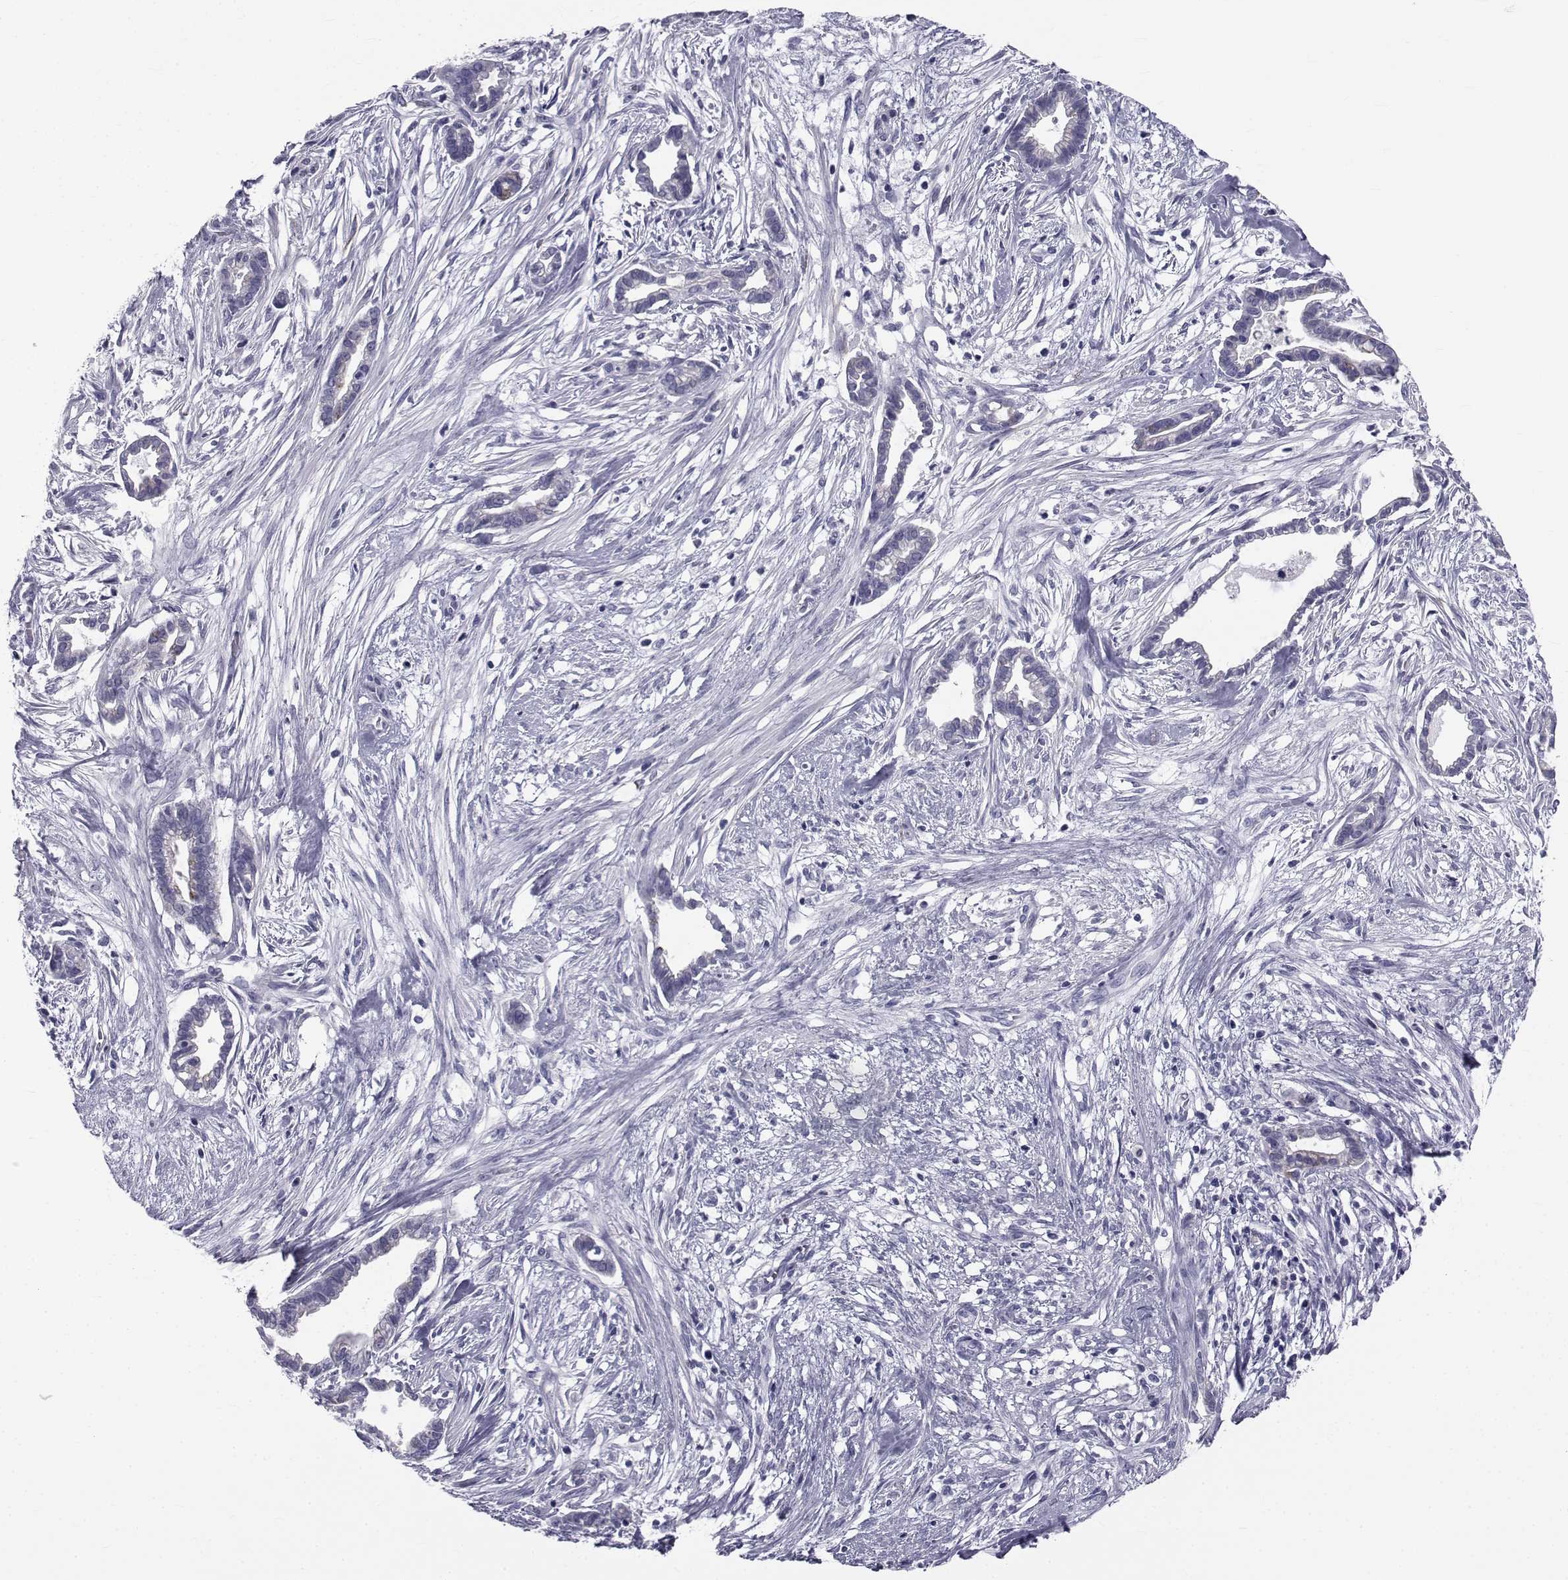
{"staining": {"intensity": "negative", "quantity": "none", "location": "none"}, "tissue": "cervical cancer", "cell_type": "Tumor cells", "image_type": "cancer", "snomed": [{"axis": "morphology", "description": "Adenocarcinoma, NOS"}, {"axis": "topography", "description": "Cervix"}], "caption": "The micrograph reveals no staining of tumor cells in cervical cancer (adenocarcinoma).", "gene": "FDXR", "patient": {"sex": "female", "age": 62}}